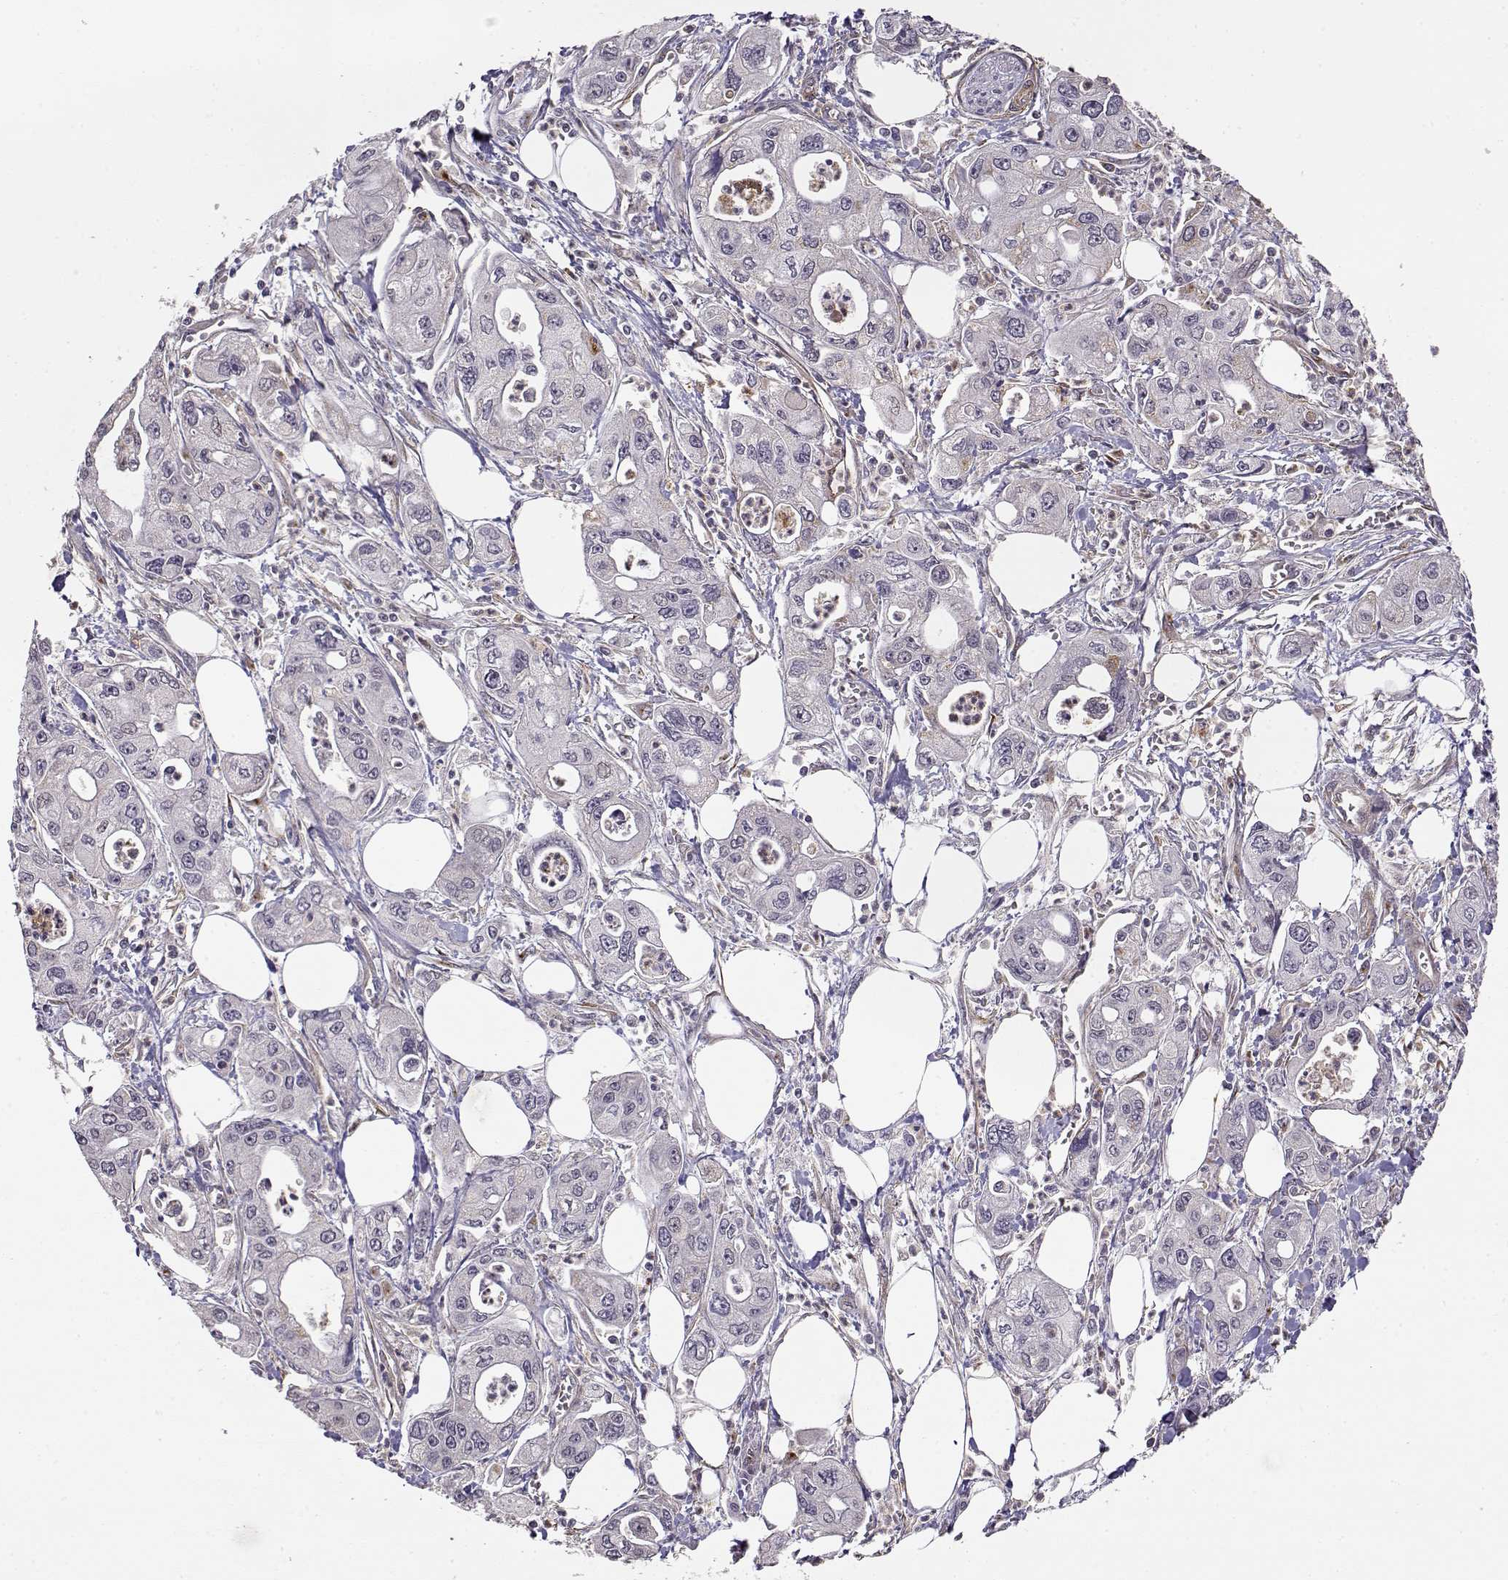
{"staining": {"intensity": "negative", "quantity": "none", "location": "none"}, "tissue": "pancreatic cancer", "cell_type": "Tumor cells", "image_type": "cancer", "snomed": [{"axis": "morphology", "description": "Adenocarcinoma, NOS"}, {"axis": "topography", "description": "Pancreas"}], "caption": "An immunohistochemistry (IHC) micrograph of adenocarcinoma (pancreatic) is shown. There is no staining in tumor cells of adenocarcinoma (pancreatic).", "gene": "IFITM1", "patient": {"sex": "male", "age": 70}}